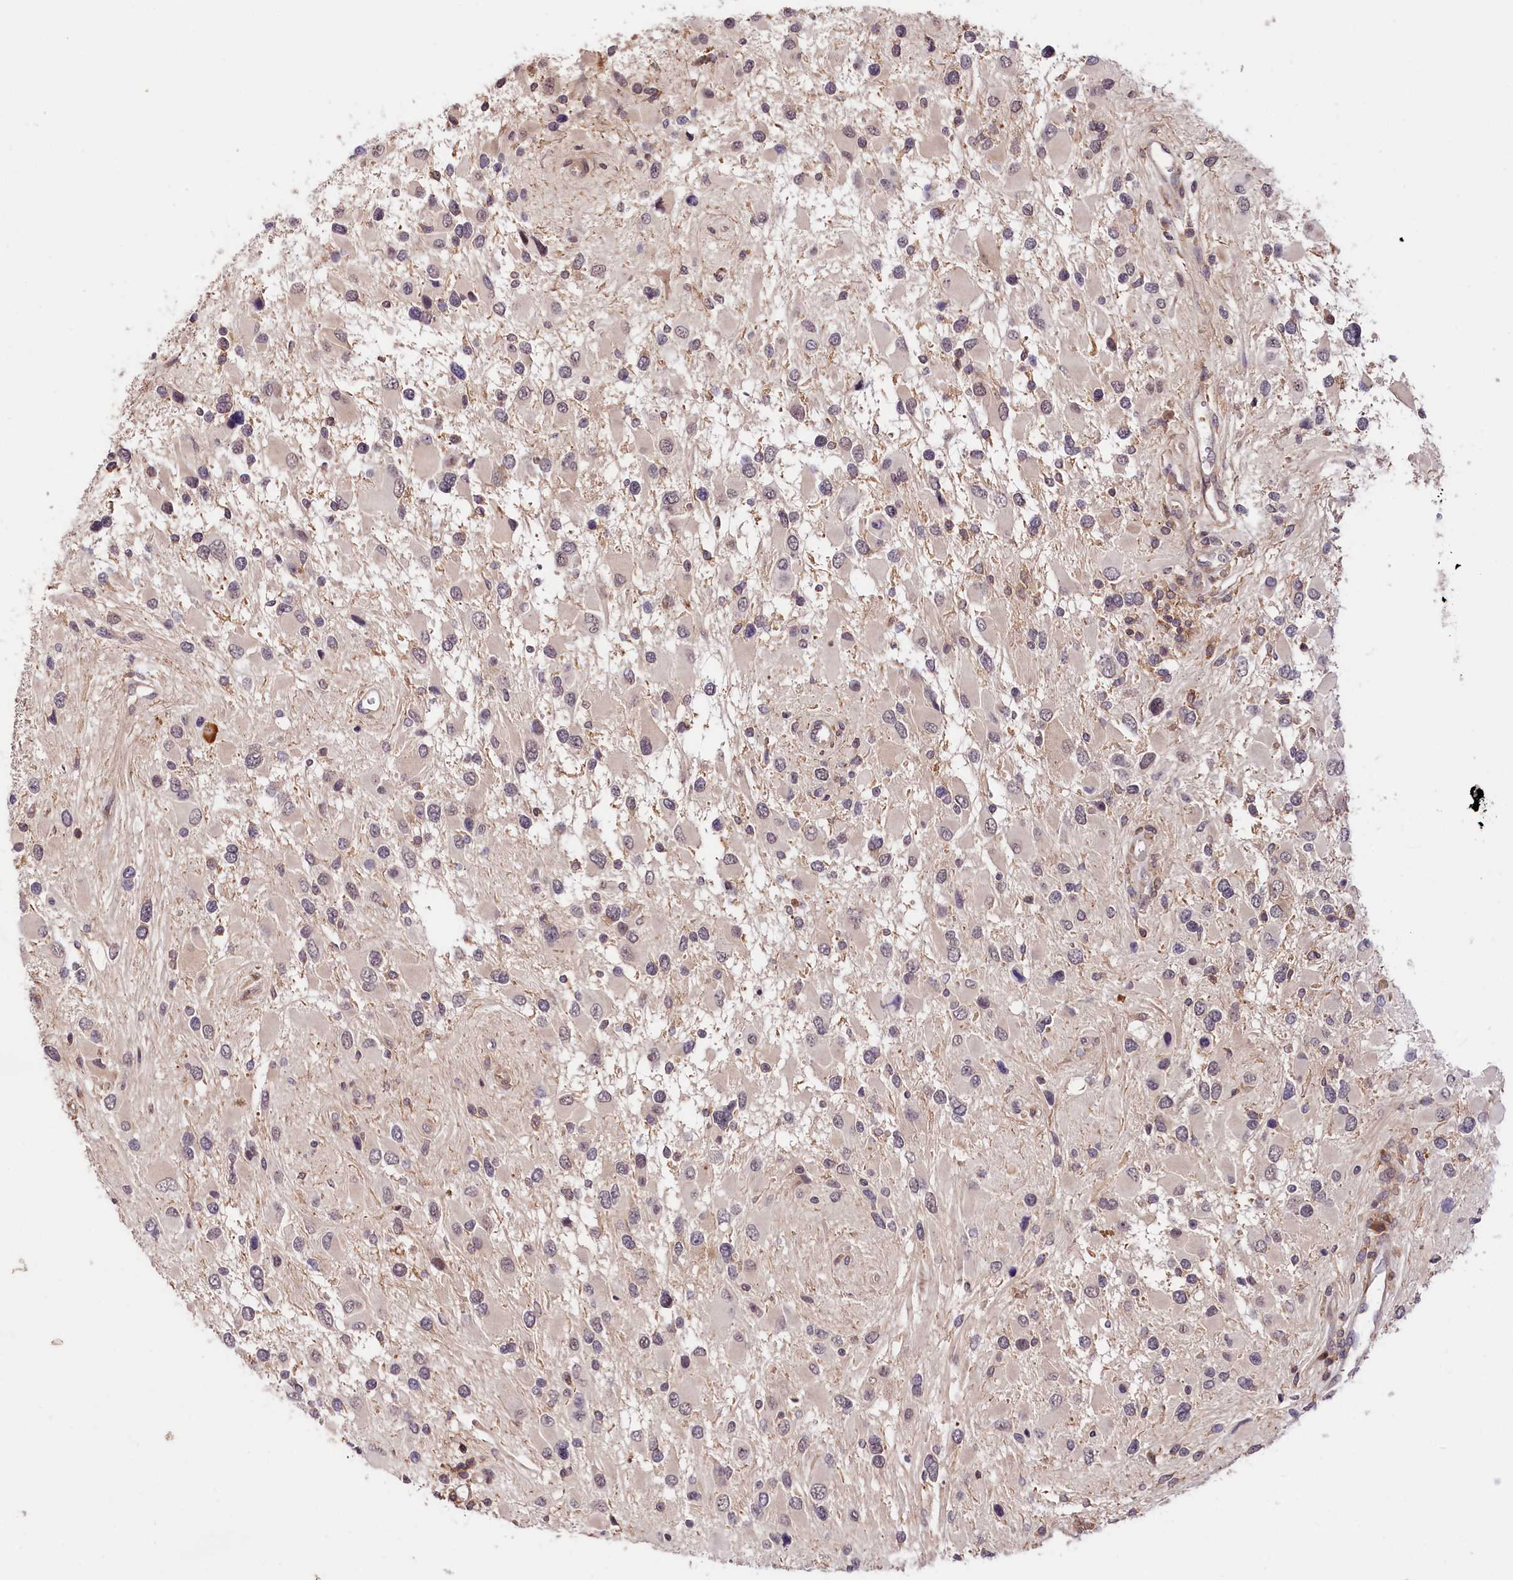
{"staining": {"intensity": "negative", "quantity": "none", "location": "none"}, "tissue": "glioma", "cell_type": "Tumor cells", "image_type": "cancer", "snomed": [{"axis": "morphology", "description": "Glioma, malignant, High grade"}, {"axis": "topography", "description": "Brain"}], "caption": "This is a photomicrograph of immunohistochemistry (IHC) staining of malignant glioma (high-grade), which shows no expression in tumor cells. (DAB (3,3'-diaminobenzidine) immunohistochemistry visualized using brightfield microscopy, high magnification).", "gene": "CACNA1H", "patient": {"sex": "male", "age": 53}}